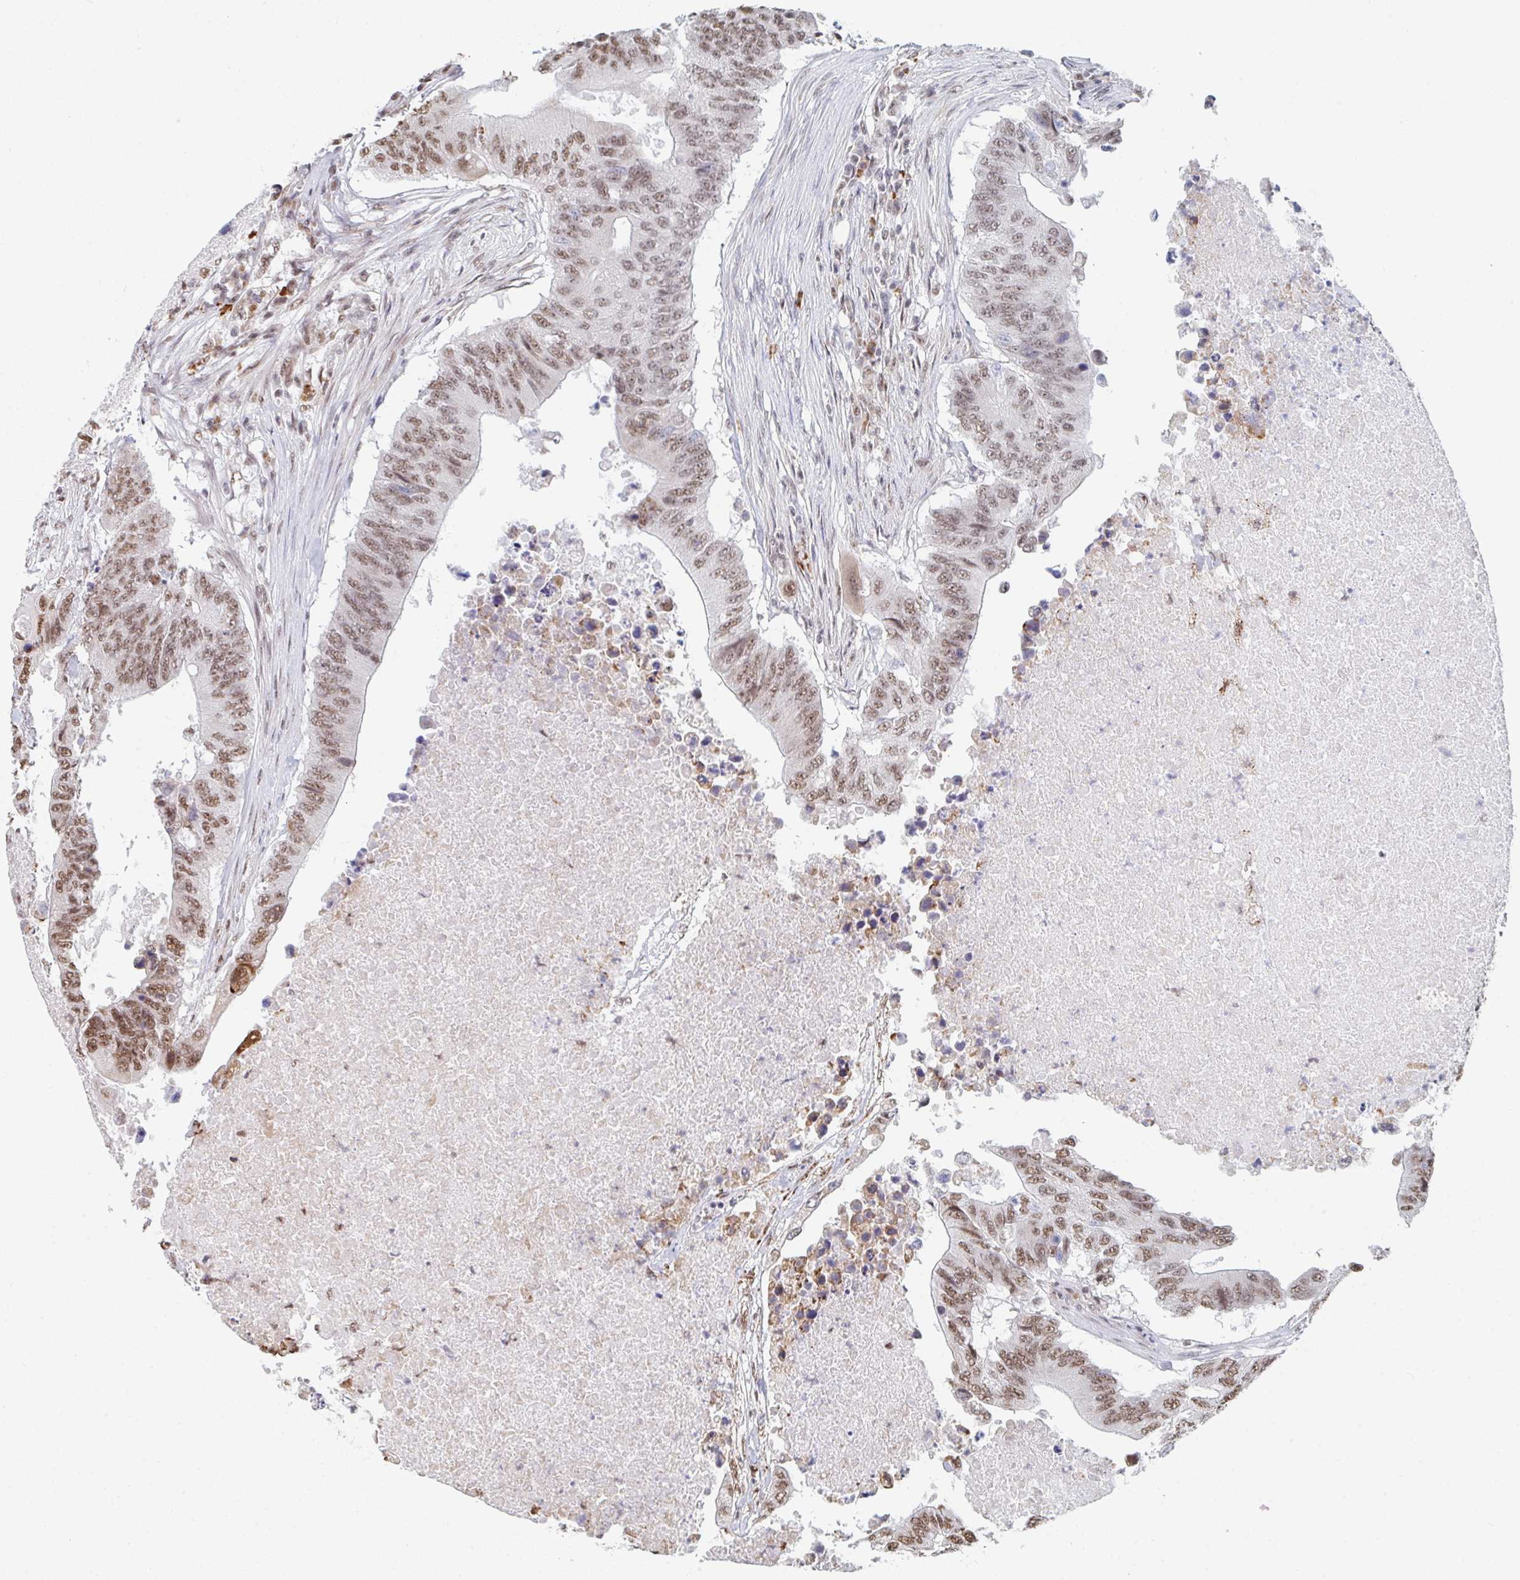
{"staining": {"intensity": "moderate", "quantity": ">75%", "location": "nuclear"}, "tissue": "colorectal cancer", "cell_type": "Tumor cells", "image_type": "cancer", "snomed": [{"axis": "morphology", "description": "Adenocarcinoma, NOS"}, {"axis": "topography", "description": "Colon"}], "caption": "Human colorectal cancer stained with a brown dye exhibits moderate nuclear positive staining in approximately >75% of tumor cells.", "gene": "MBNL1", "patient": {"sex": "male", "age": 71}}